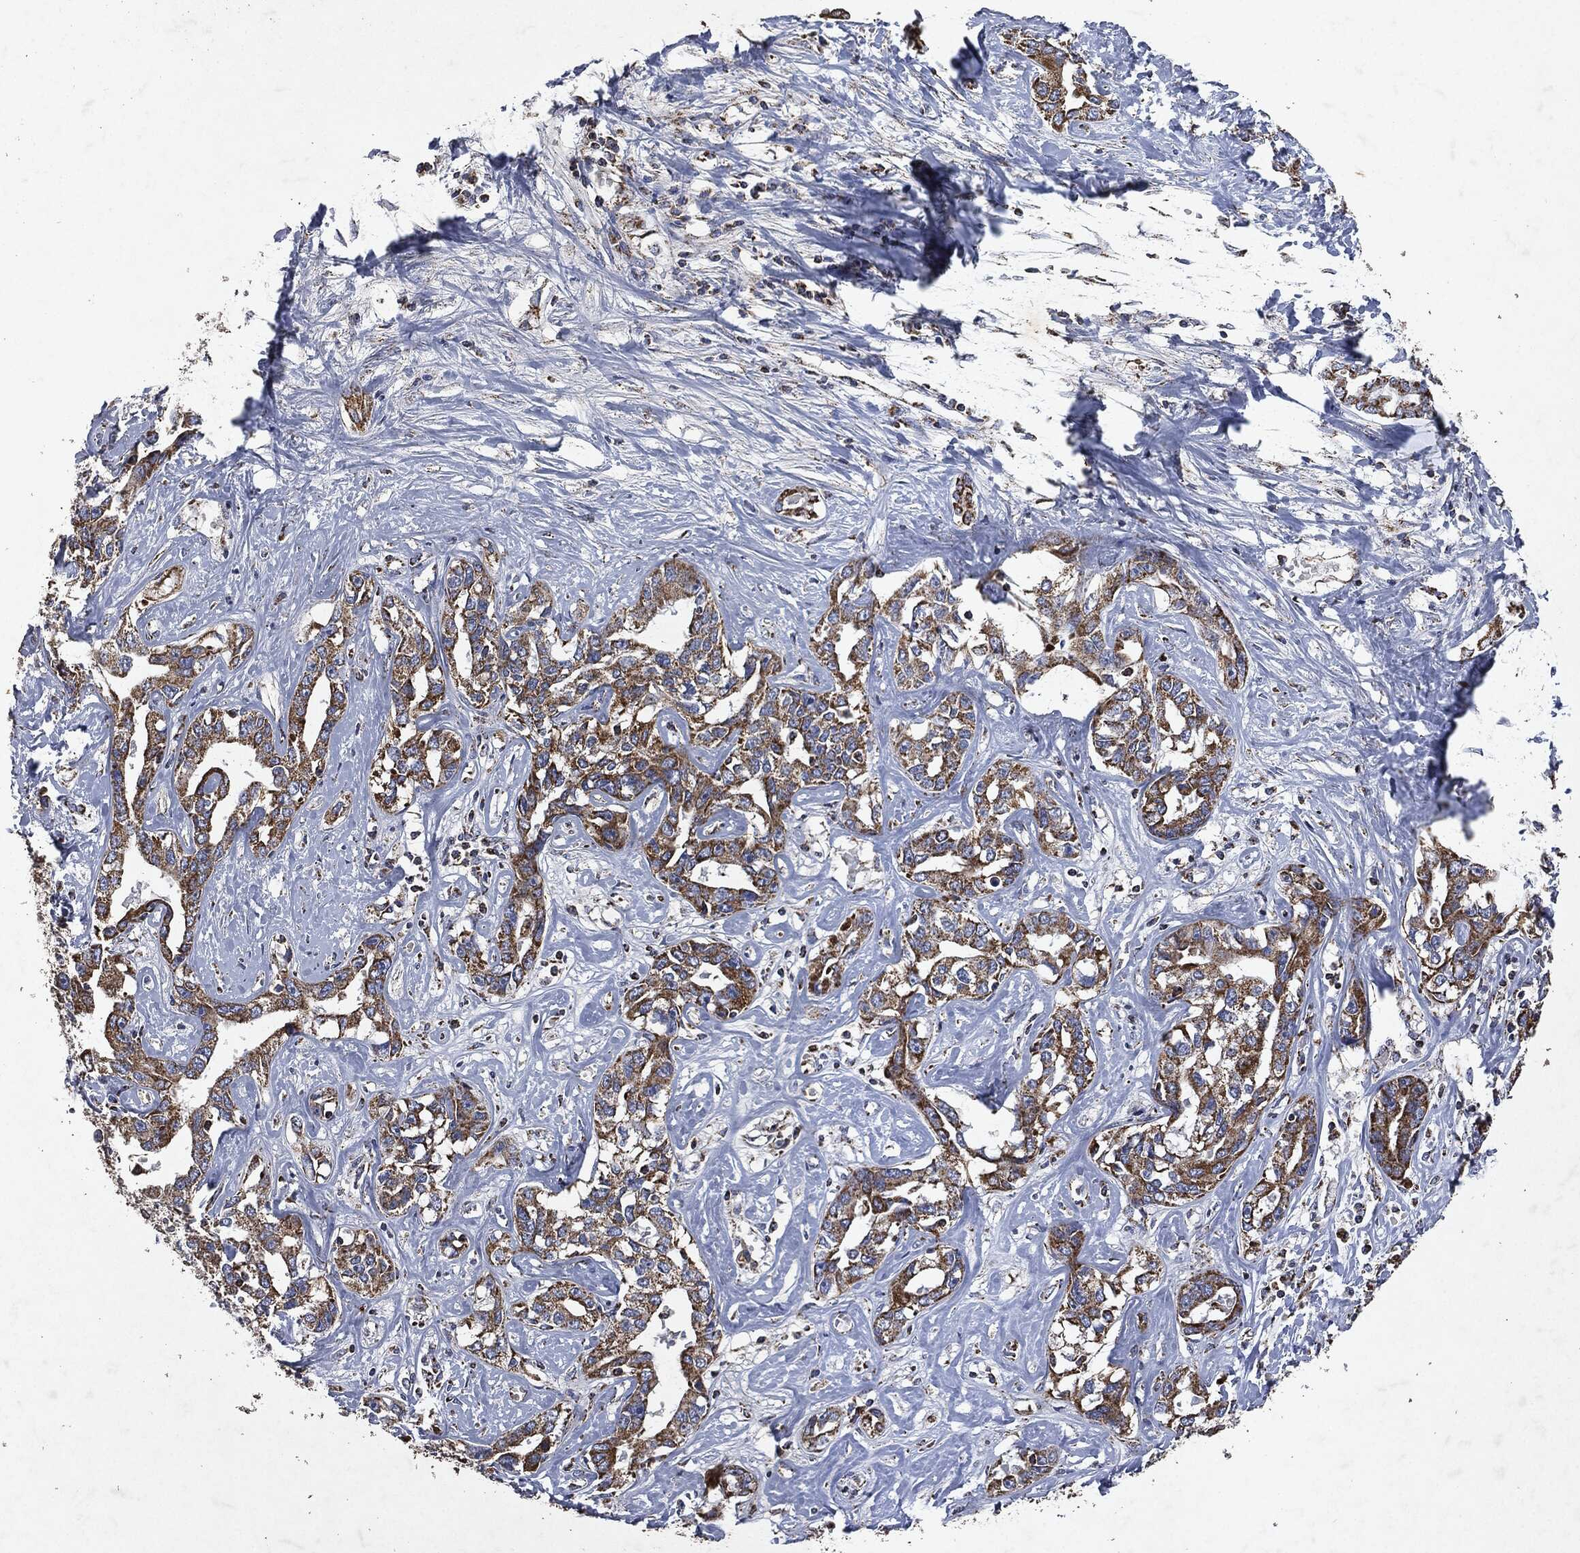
{"staining": {"intensity": "strong", "quantity": ">75%", "location": "cytoplasmic/membranous"}, "tissue": "liver cancer", "cell_type": "Tumor cells", "image_type": "cancer", "snomed": [{"axis": "morphology", "description": "Cholangiocarcinoma"}, {"axis": "topography", "description": "Liver"}], "caption": "A high amount of strong cytoplasmic/membranous staining is identified in about >75% of tumor cells in liver cancer tissue.", "gene": "RYK", "patient": {"sex": "male", "age": 59}}